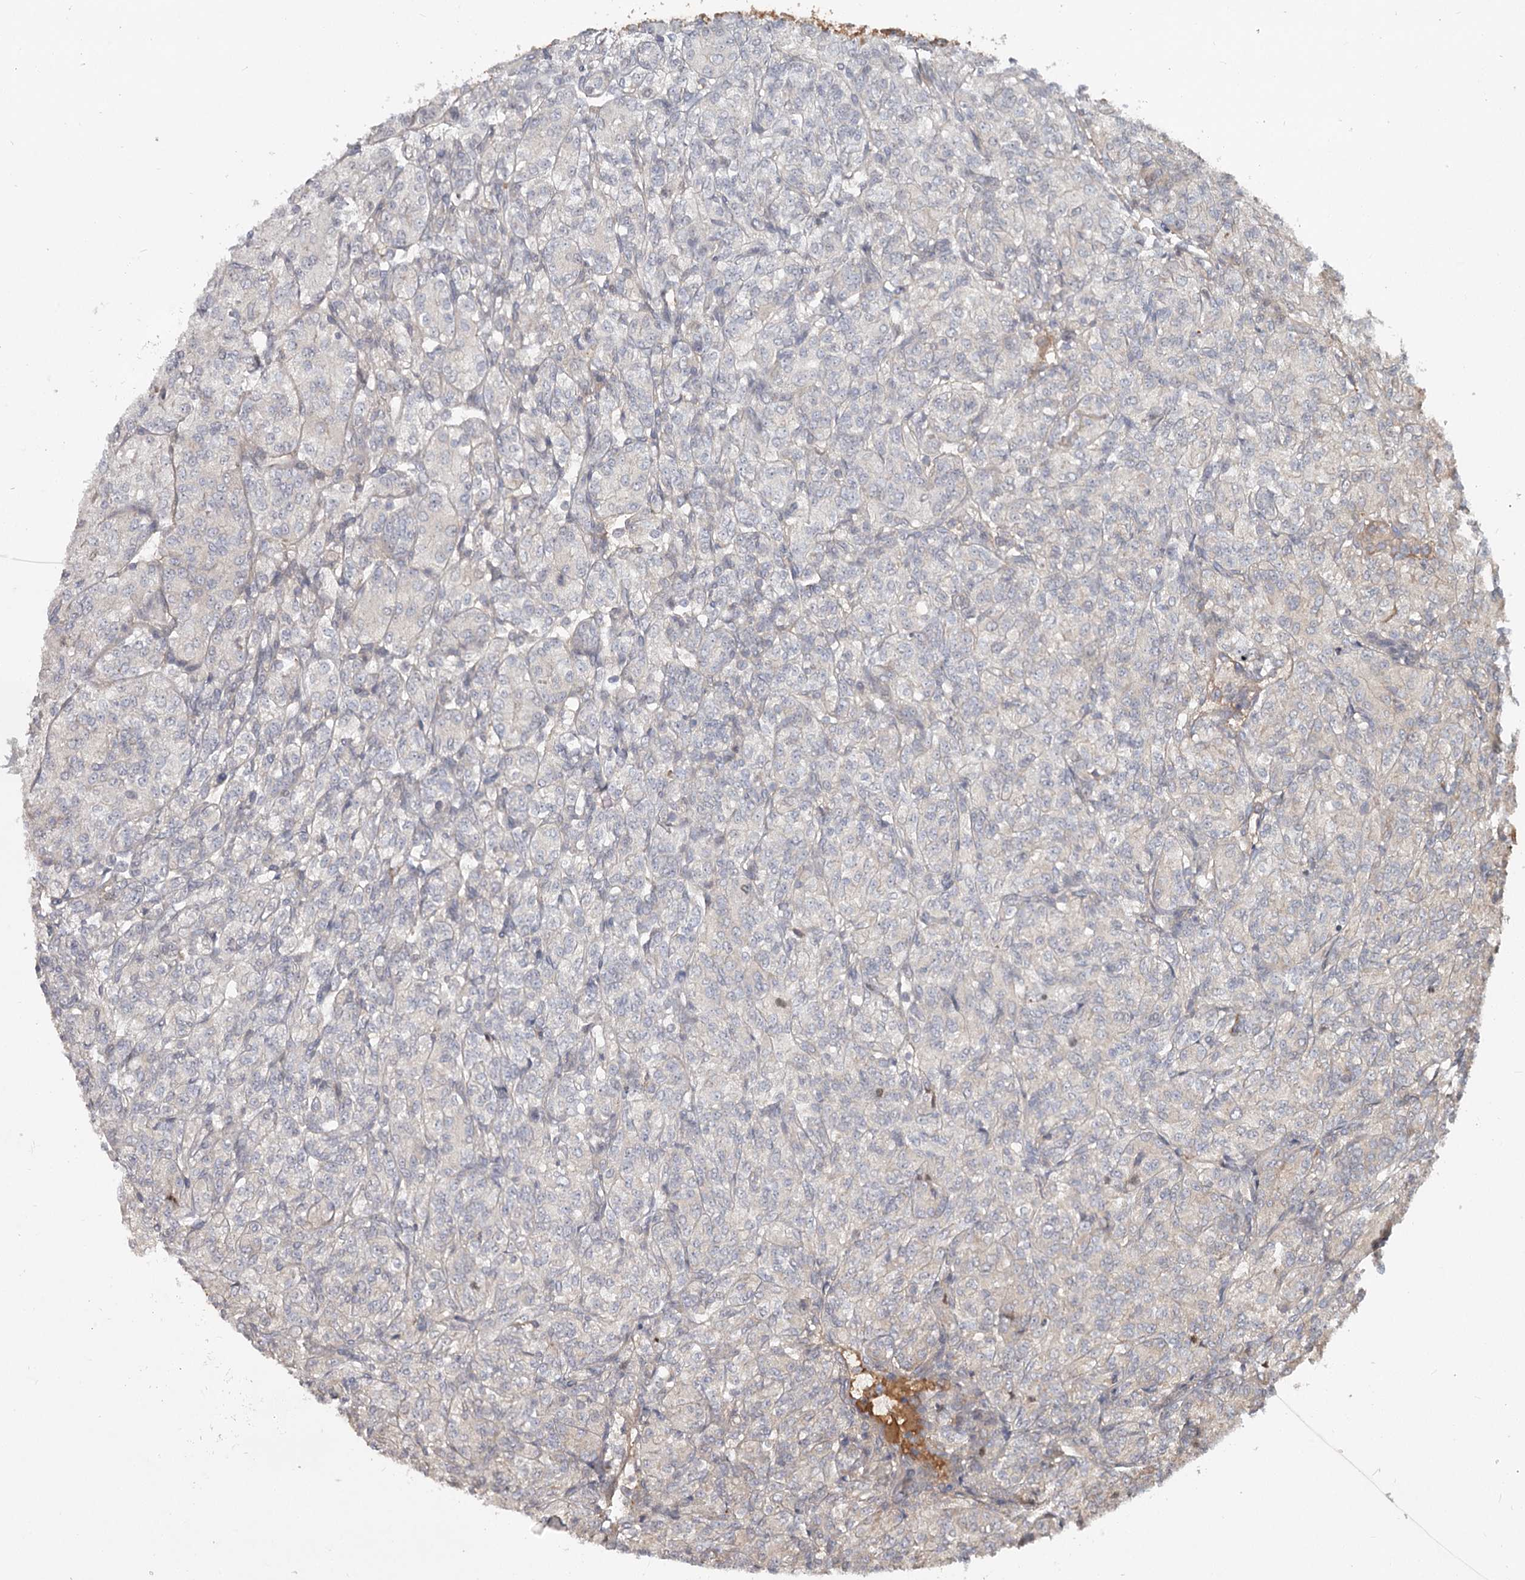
{"staining": {"intensity": "negative", "quantity": "none", "location": "none"}, "tissue": "renal cancer", "cell_type": "Tumor cells", "image_type": "cancer", "snomed": [{"axis": "morphology", "description": "Adenocarcinoma, NOS"}, {"axis": "topography", "description": "Kidney"}], "caption": "An IHC image of adenocarcinoma (renal) is shown. There is no staining in tumor cells of adenocarcinoma (renal).", "gene": "DHRS9", "patient": {"sex": "male", "age": 77}}